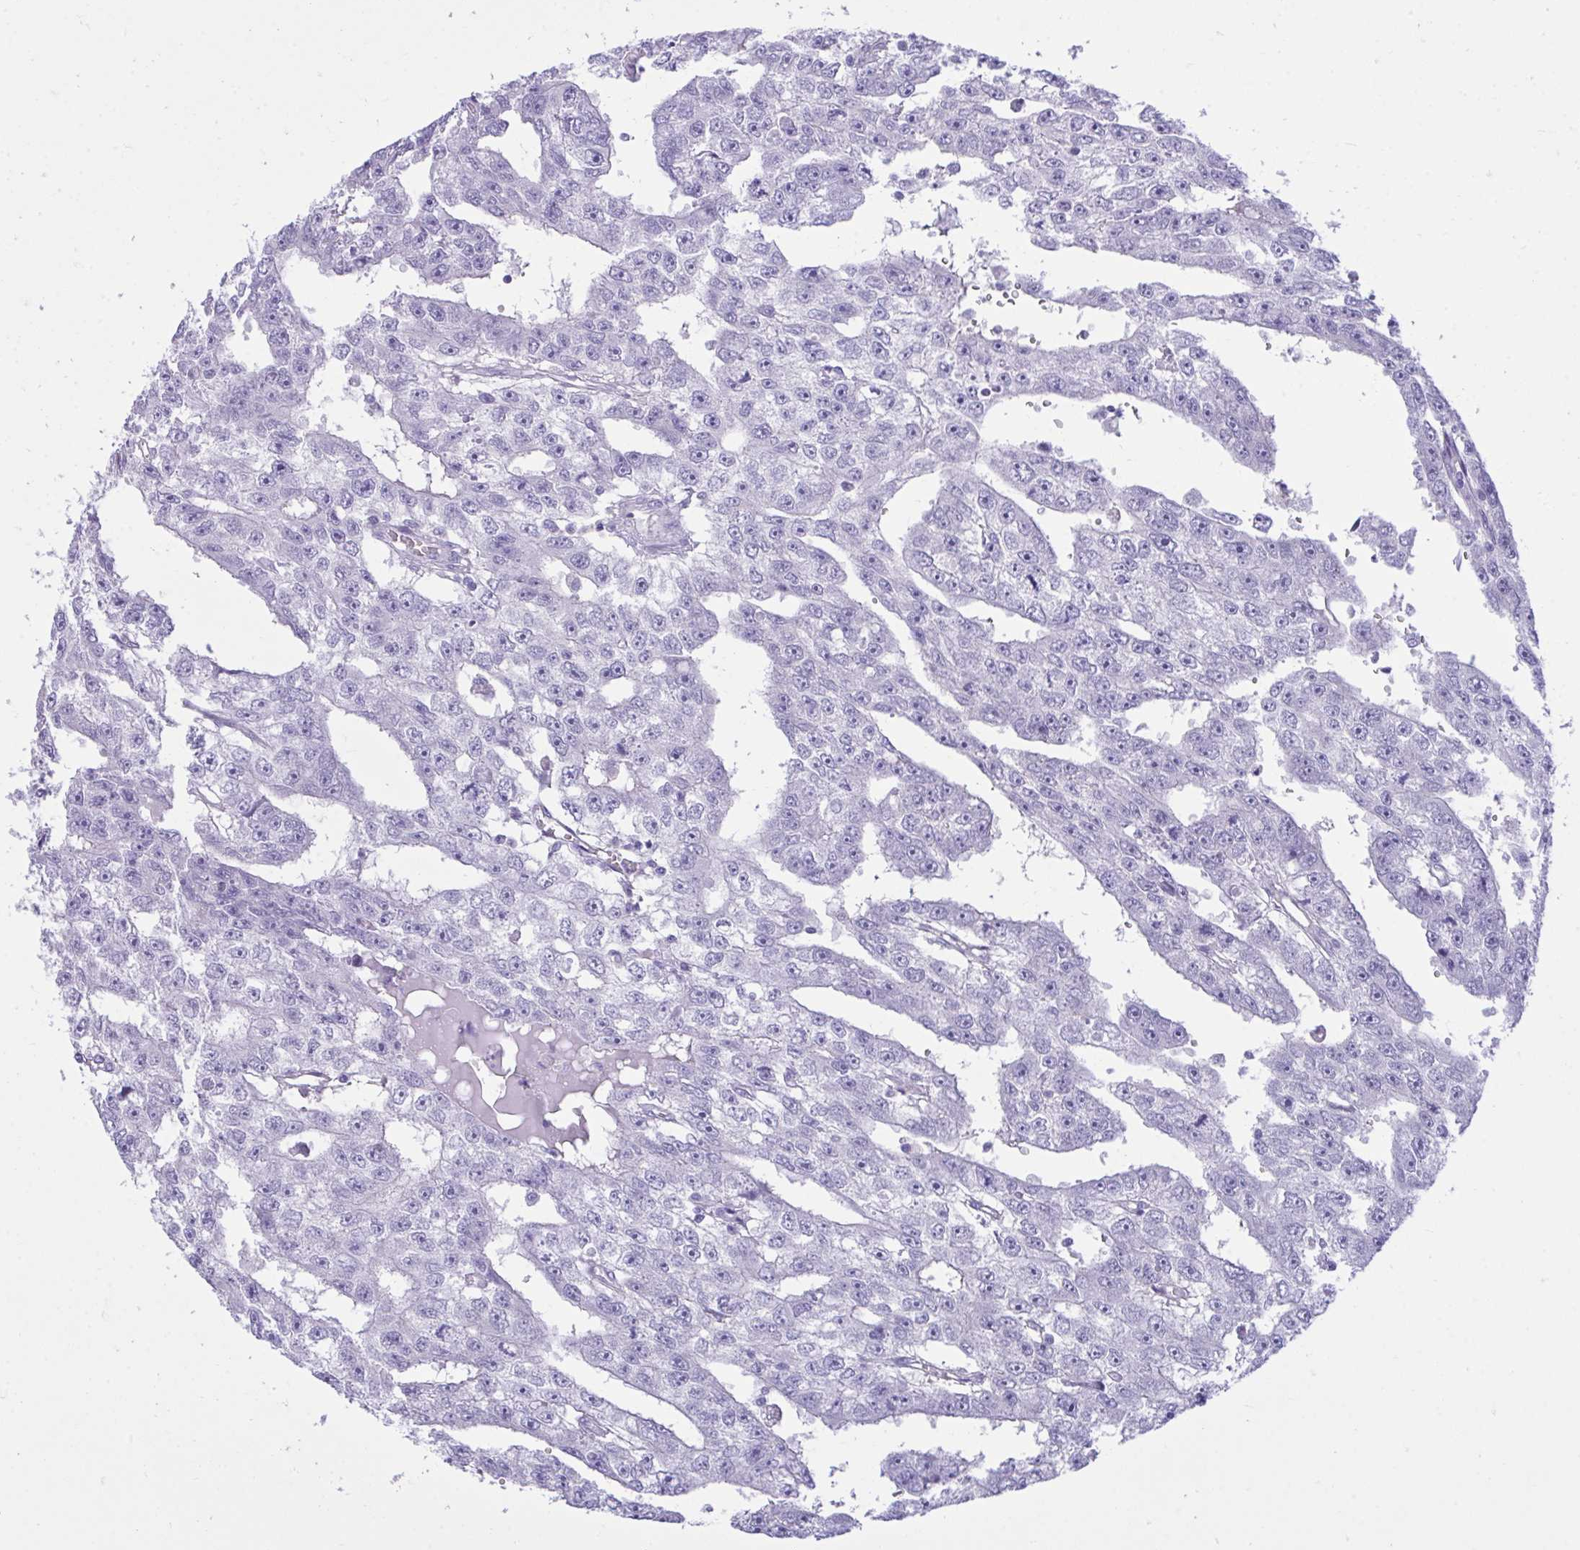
{"staining": {"intensity": "negative", "quantity": "none", "location": "none"}, "tissue": "testis cancer", "cell_type": "Tumor cells", "image_type": "cancer", "snomed": [{"axis": "morphology", "description": "Carcinoma, Embryonal, NOS"}, {"axis": "topography", "description": "Testis"}], "caption": "This is an immunohistochemistry (IHC) image of embryonal carcinoma (testis). There is no staining in tumor cells.", "gene": "PLEKHH1", "patient": {"sex": "male", "age": 20}}